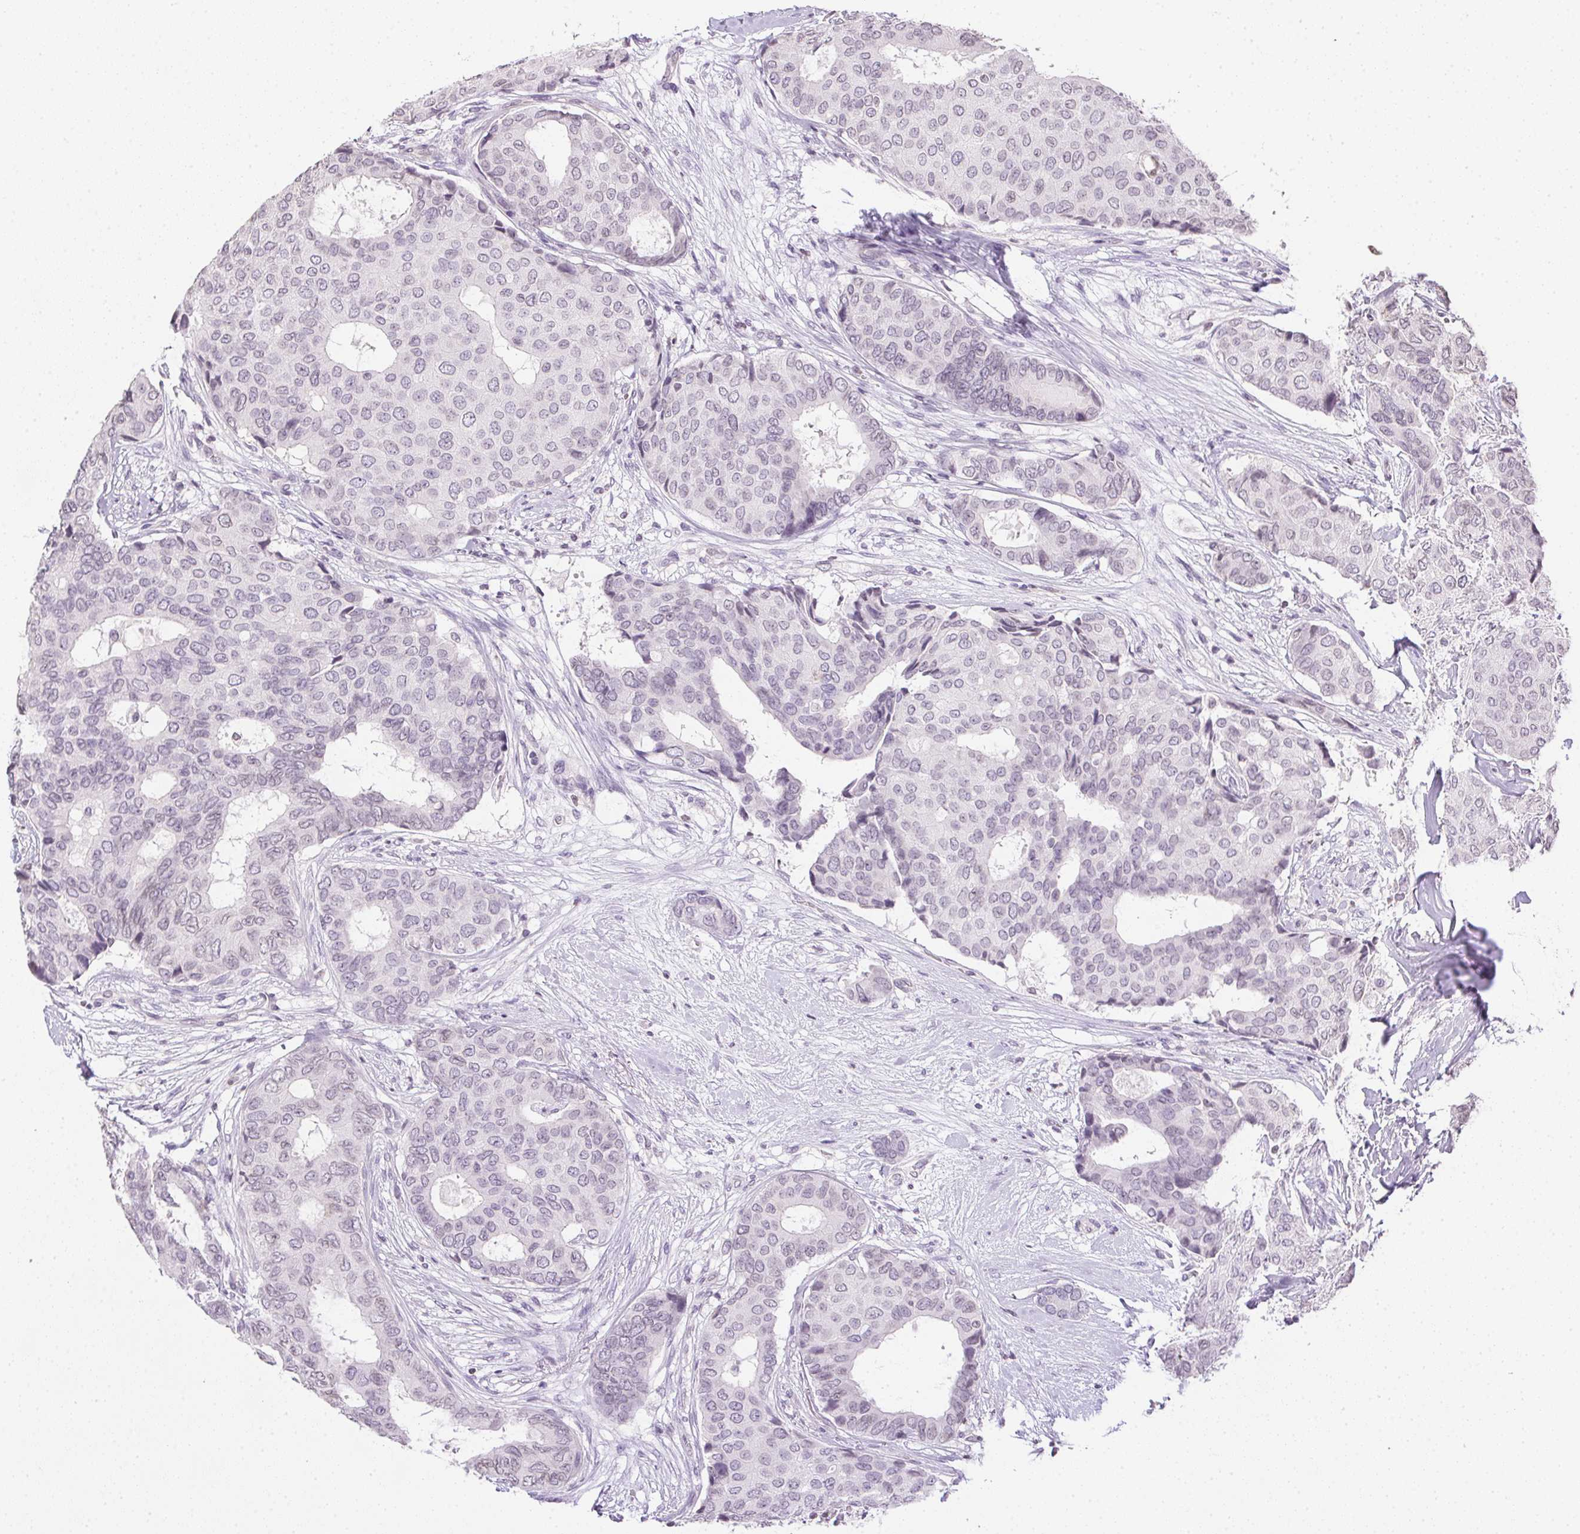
{"staining": {"intensity": "negative", "quantity": "none", "location": "none"}, "tissue": "breast cancer", "cell_type": "Tumor cells", "image_type": "cancer", "snomed": [{"axis": "morphology", "description": "Duct carcinoma"}, {"axis": "topography", "description": "Breast"}], "caption": "This is an immunohistochemistry image of breast invasive ductal carcinoma. There is no expression in tumor cells.", "gene": "PRL", "patient": {"sex": "female", "age": 75}}